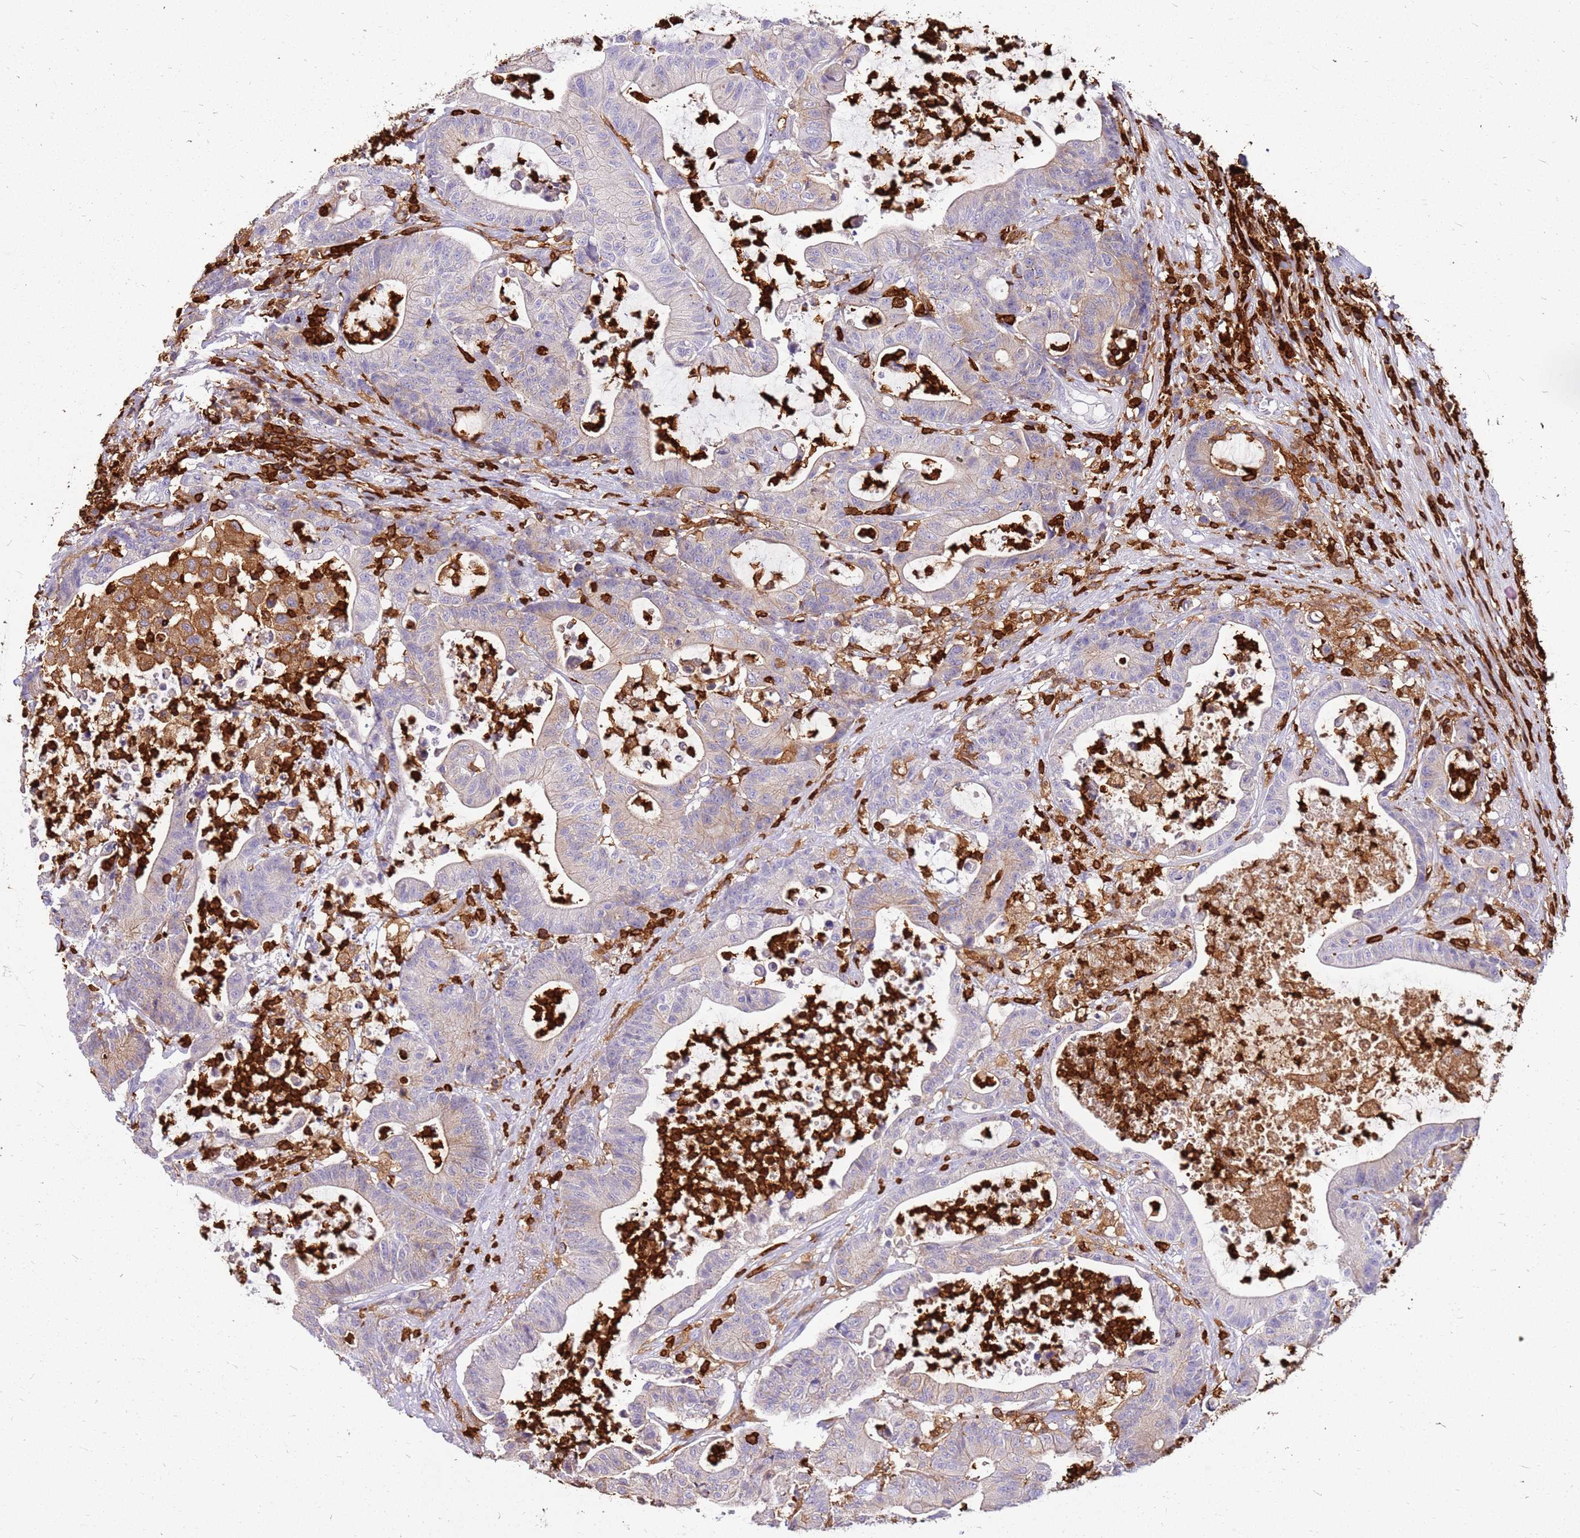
{"staining": {"intensity": "weak", "quantity": "25%-75%", "location": "cytoplasmic/membranous"}, "tissue": "colorectal cancer", "cell_type": "Tumor cells", "image_type": "cancer", "snomed": [{"axis": "morphology", "description": "Adenocarcinoma, NOS"}, {"axis": "topography", "description": "Colon"}], "caption": "A high-resolution image shows IHC staining of colorectal cancer, which displays weak cytoplasmic/membranous positivity in approximately 25%-75% of tumor cells.", "gene": "CORO1A", "patient": {"sex": "female", "age": 84}}